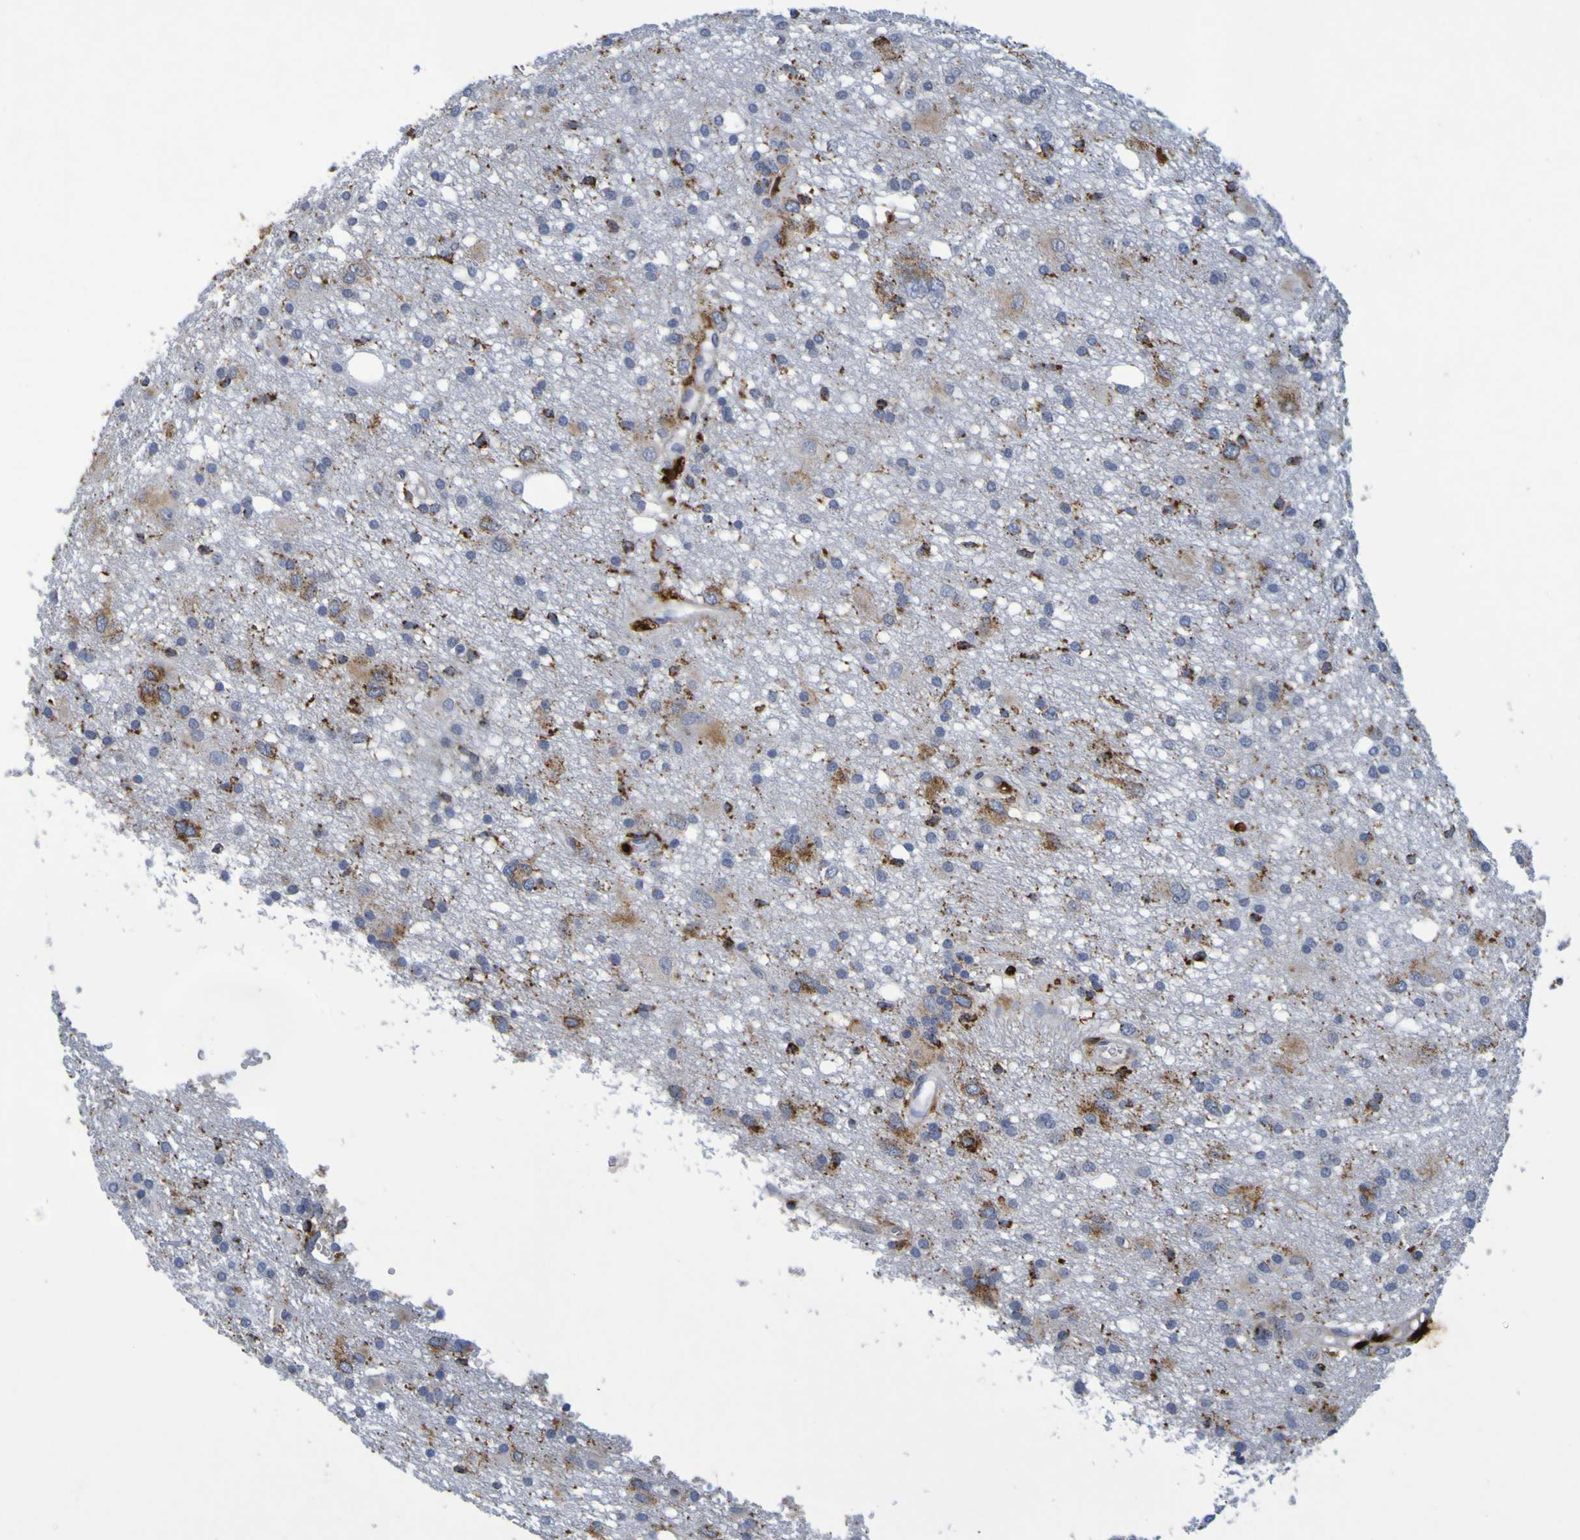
{"staining": {"intensity": "moderate", "quantity": "25%-75%", "location": "cytoplasmic/membranous"}, "tissue": "glioma", "cell_type": "Tumor cells", "image_type": "cancer", "snomed": [{"axis": "morphology", "description": "Glioma, malignant, High grade"}, {"axis": "topography", "description": "Brain"}], "caption": "Brown immunohistochemical staining in human glioma exhibits moderate cytoplasmic/membranous expression in approximately 25%-75% of tumor cells. Immunohistochemistry (ihc) stains the protein of interest in brown and the nuclei are stained blue.", "gene": "TPH1", "patient": {"sex": "female", "age": 59}}